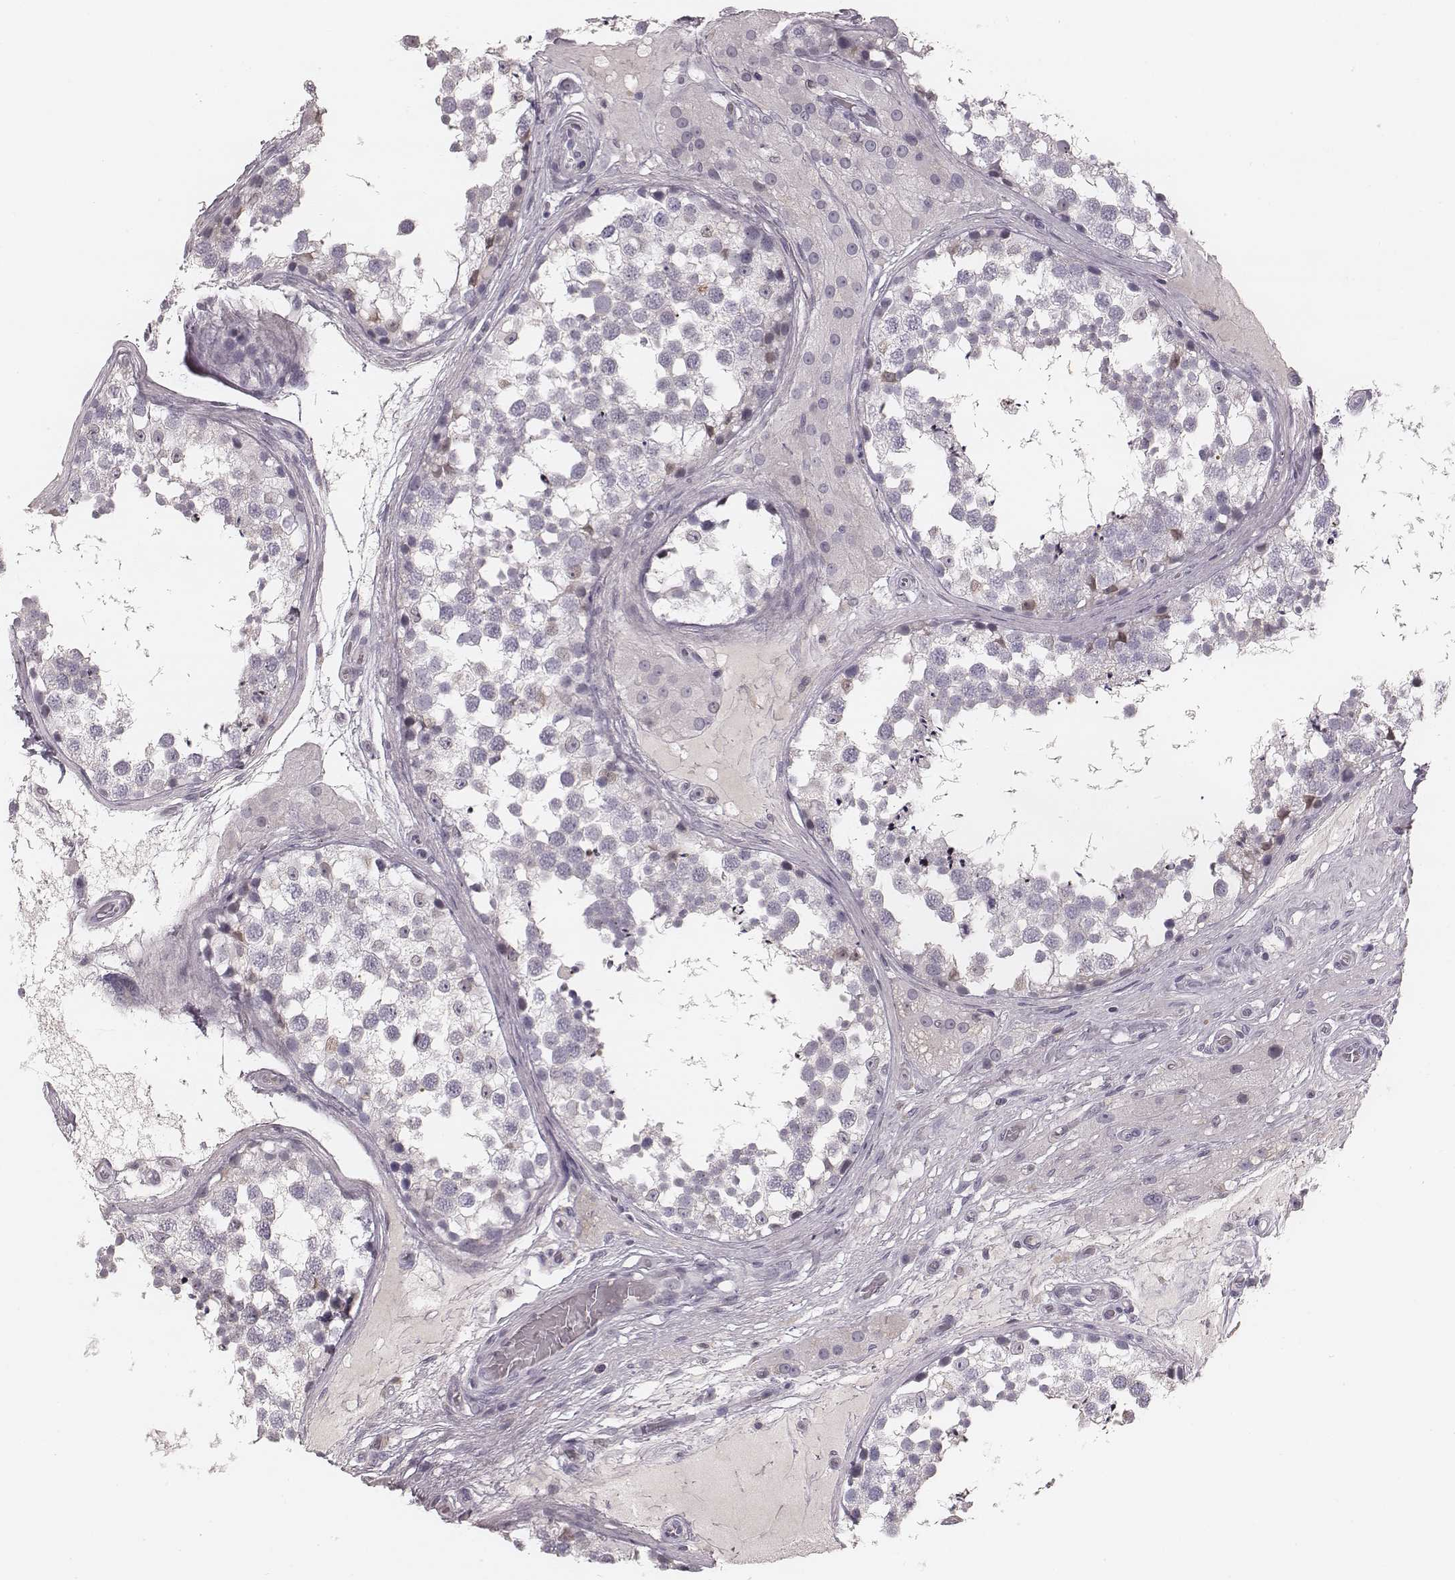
{"staining": {"intensity": "negative", "quantity": "none", "location": "none"}, "tissue": "testis", "cell_type": "Cells in seminiferous ducts", "image_type": "normal", "snomed": [{"axis": "morphology", "description": "Normal tissue, NOS"}, {"axis": "morphology", "description": "Seminoma, NOS"}, {"axis": "topography", "description": "Testis"}], "caption": "IHC image of normal testis: human testis stained with DAB exhibits no significant protein staining in cells in seminiferous ducts.", "gene": "S100Z", "patient": {"sex": "male", "age": 65}}